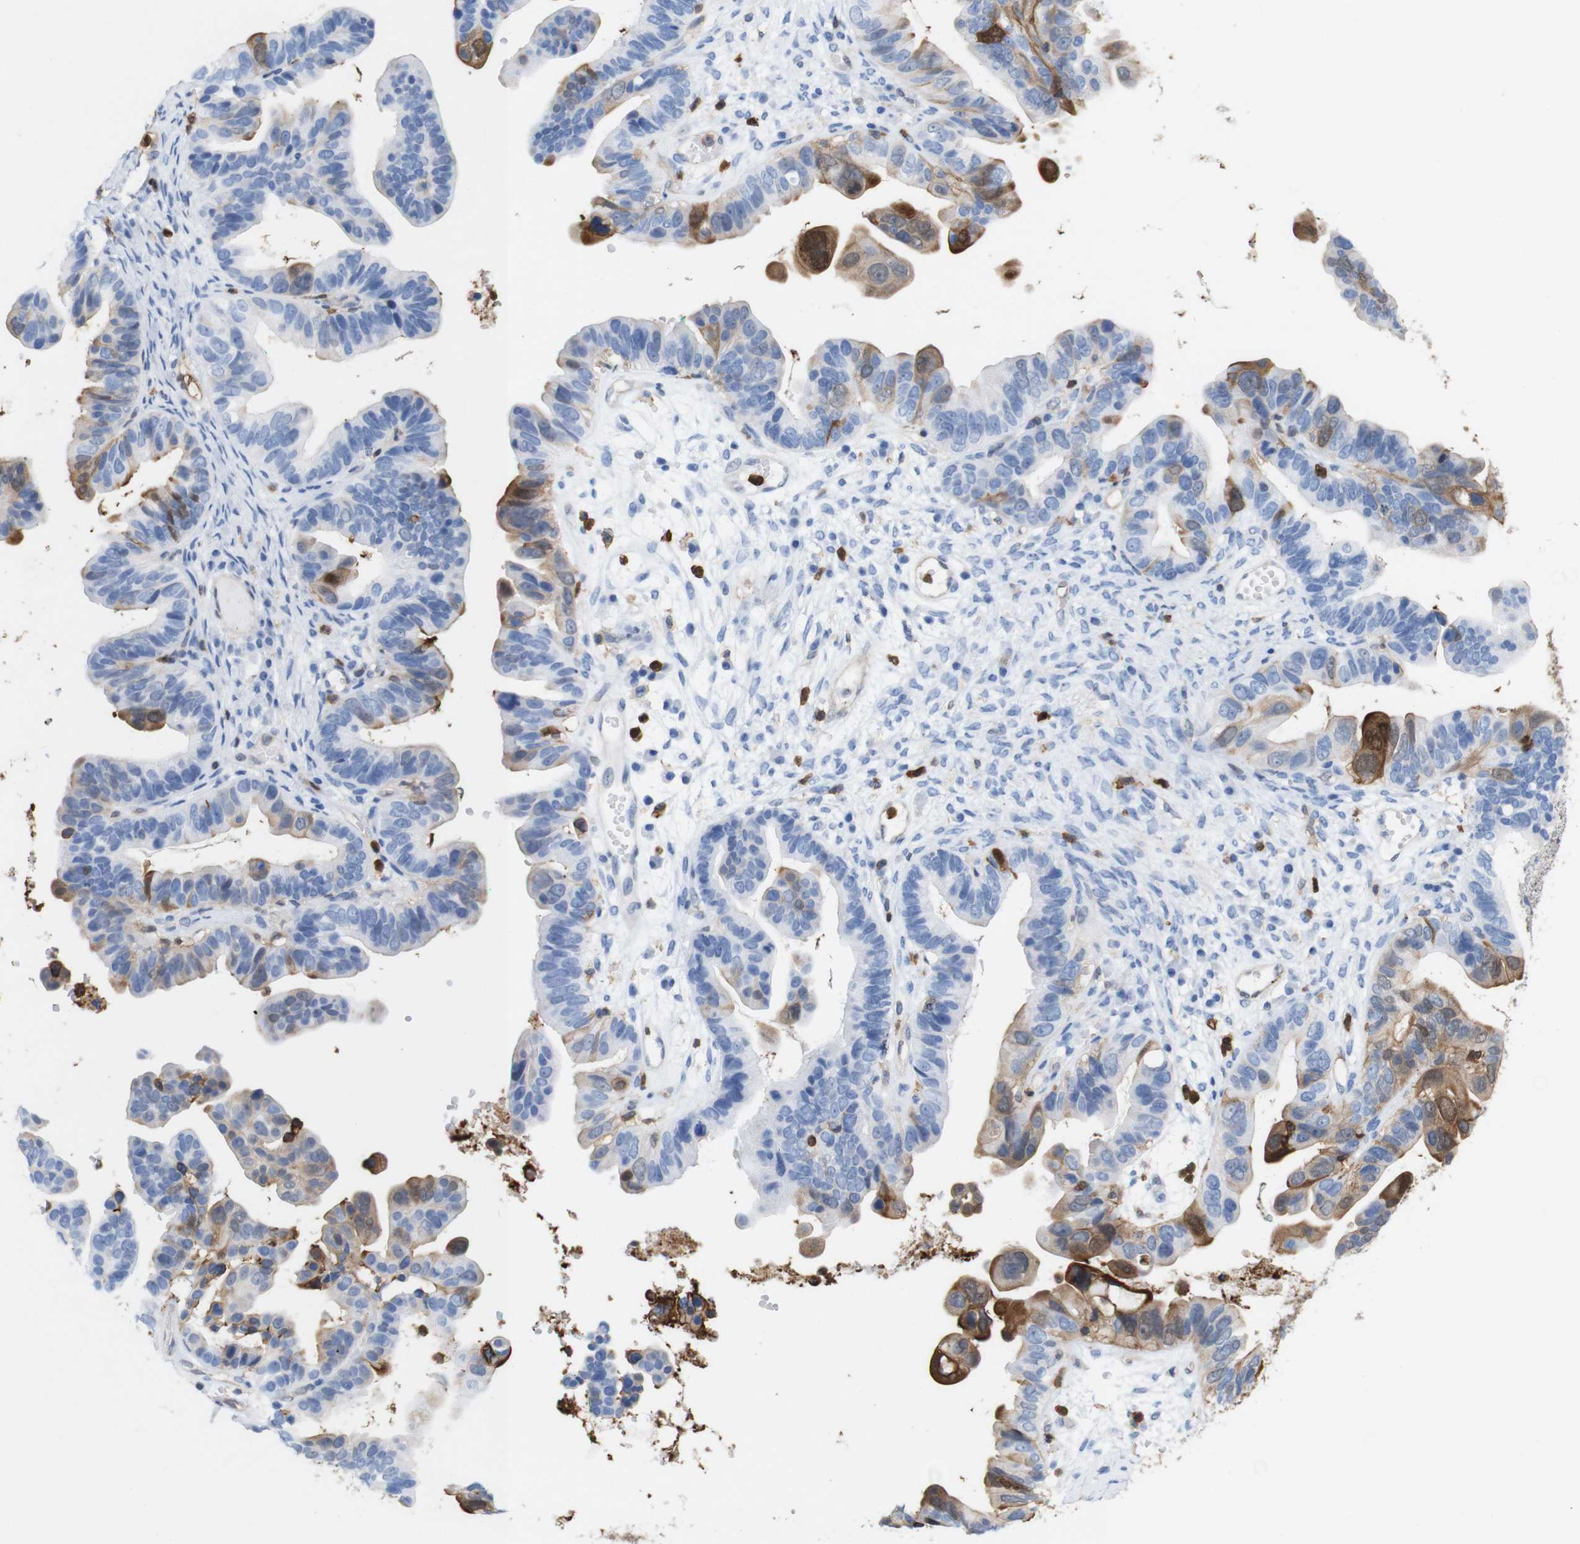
{"staining": {"intensity": "strong", "quantity": "<25%", "location": "cytoplasmic/membranous,nuclear"}, "tissue": "ovarian cancer", "cell_type": "Tumor cells", "image_type": "cancer", "snomed": [{"axis": "morphology", "description": "Cystadenocarcinoma, serous, NOS"}, {"axis": "topography", "description": "Ovary"}], "caption": "Immunohistochemical staining of human ovarian cancer (serous cystadenocarcinoma) exhibits strong cytoplasmic/membranous and nuclear protein expression in approximately <25% of tumor cells.", "gene": "ANXA1", "patient": {"sex": "female", "age": 56}}